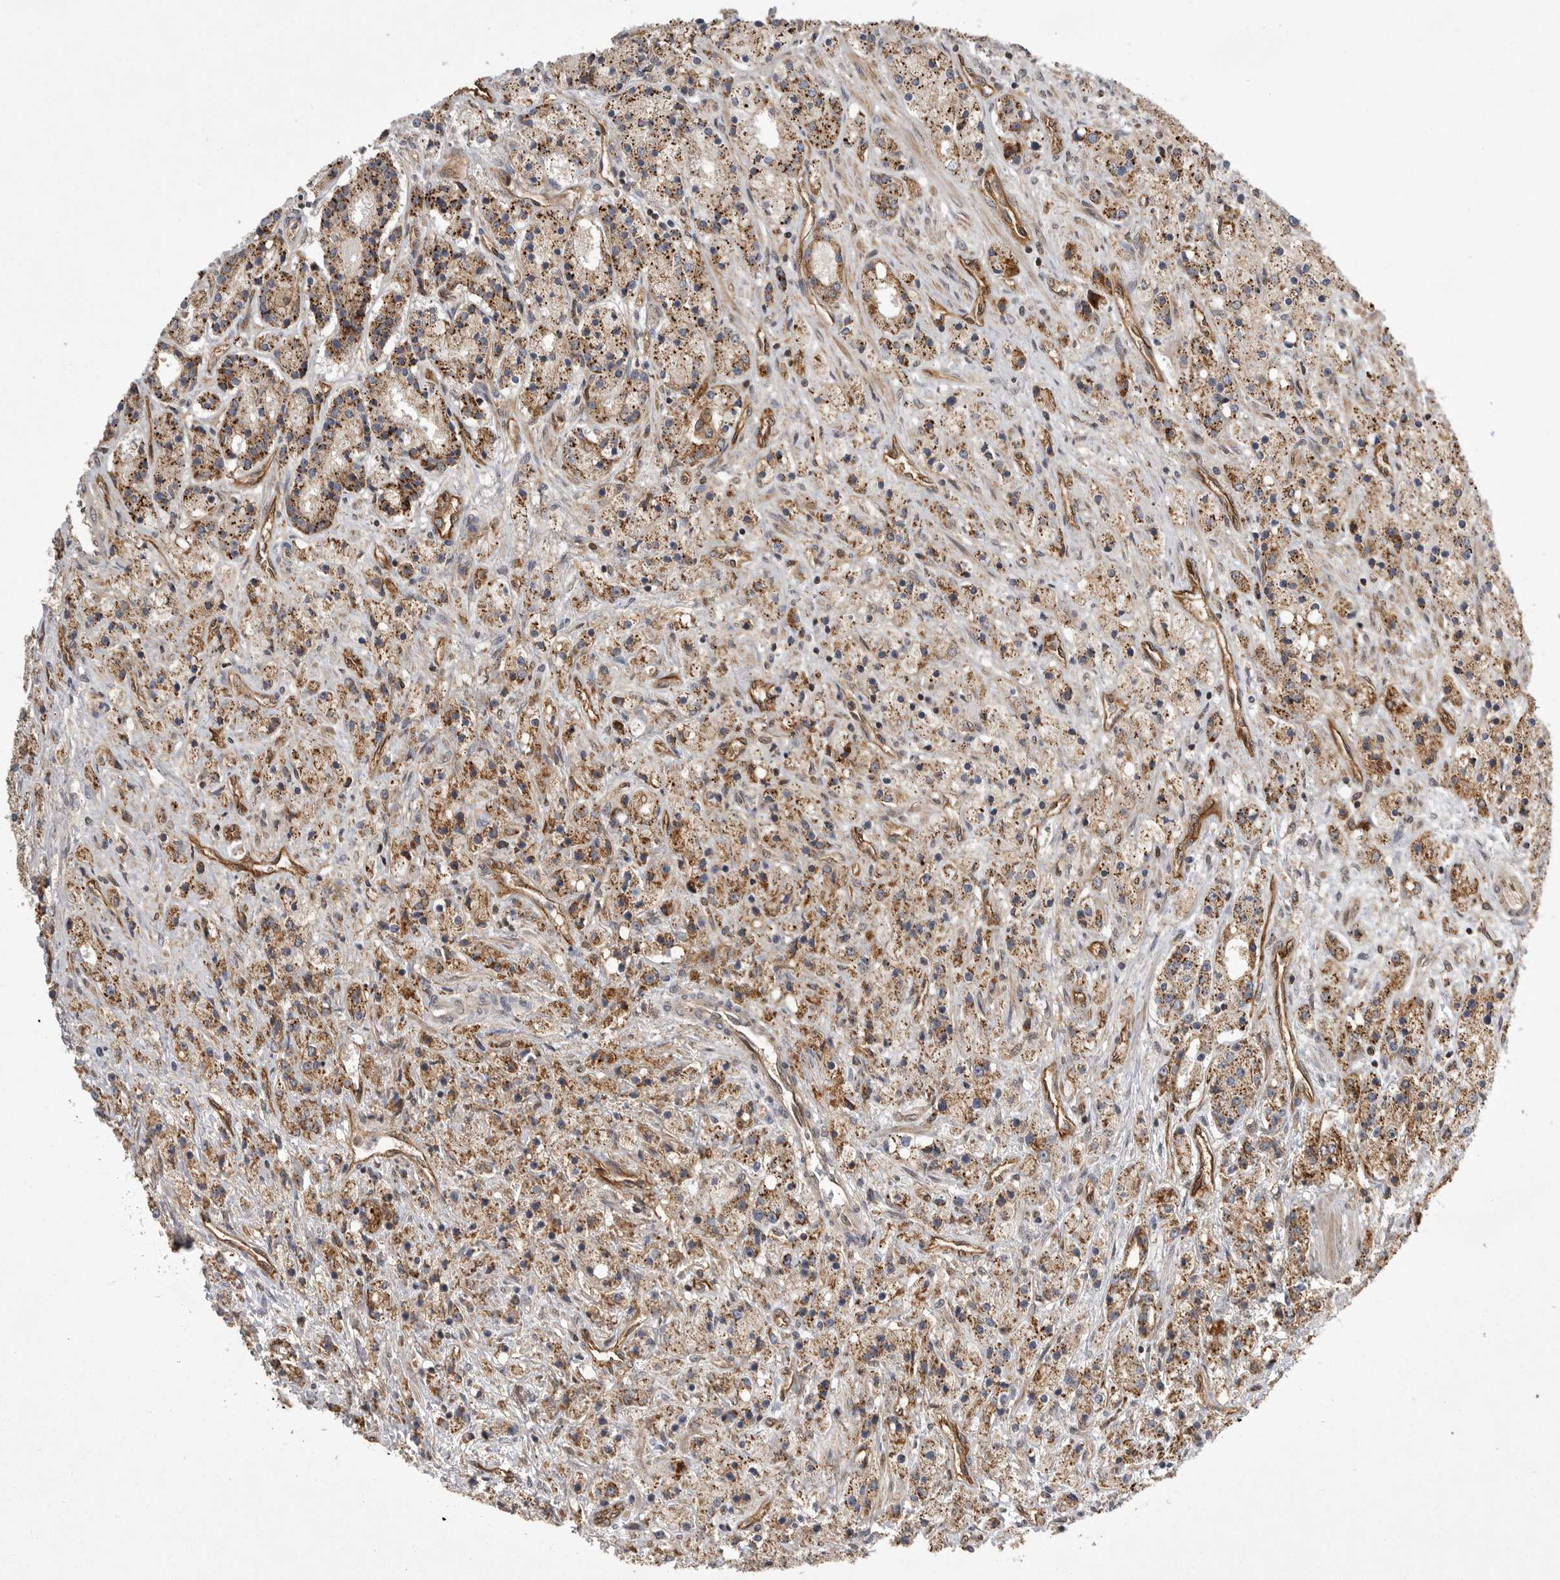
{"staining": {"intensity": "moderate", "quantity": ">75%", "location": "cytoplasmic/membranous"}, "tissue": "prostate cancer", "cell_type": "Tumor cells", "image_type": "cancer", "snomed": [{"axis": "morphology", "description": "Adenocarcinoma, High grade"}, {"axis": "topography", "description": "Prostate"}], "caption": "IHC image of human prostate adenocarcinoma (high-grade) stained for a protein (brown), which displays medium levels of moderate cytoplasmic/membranous expression in approximately >75% of tumor cells.", "gene": "NECTIN1", "patient": {"sex": "male", "age": 60}}